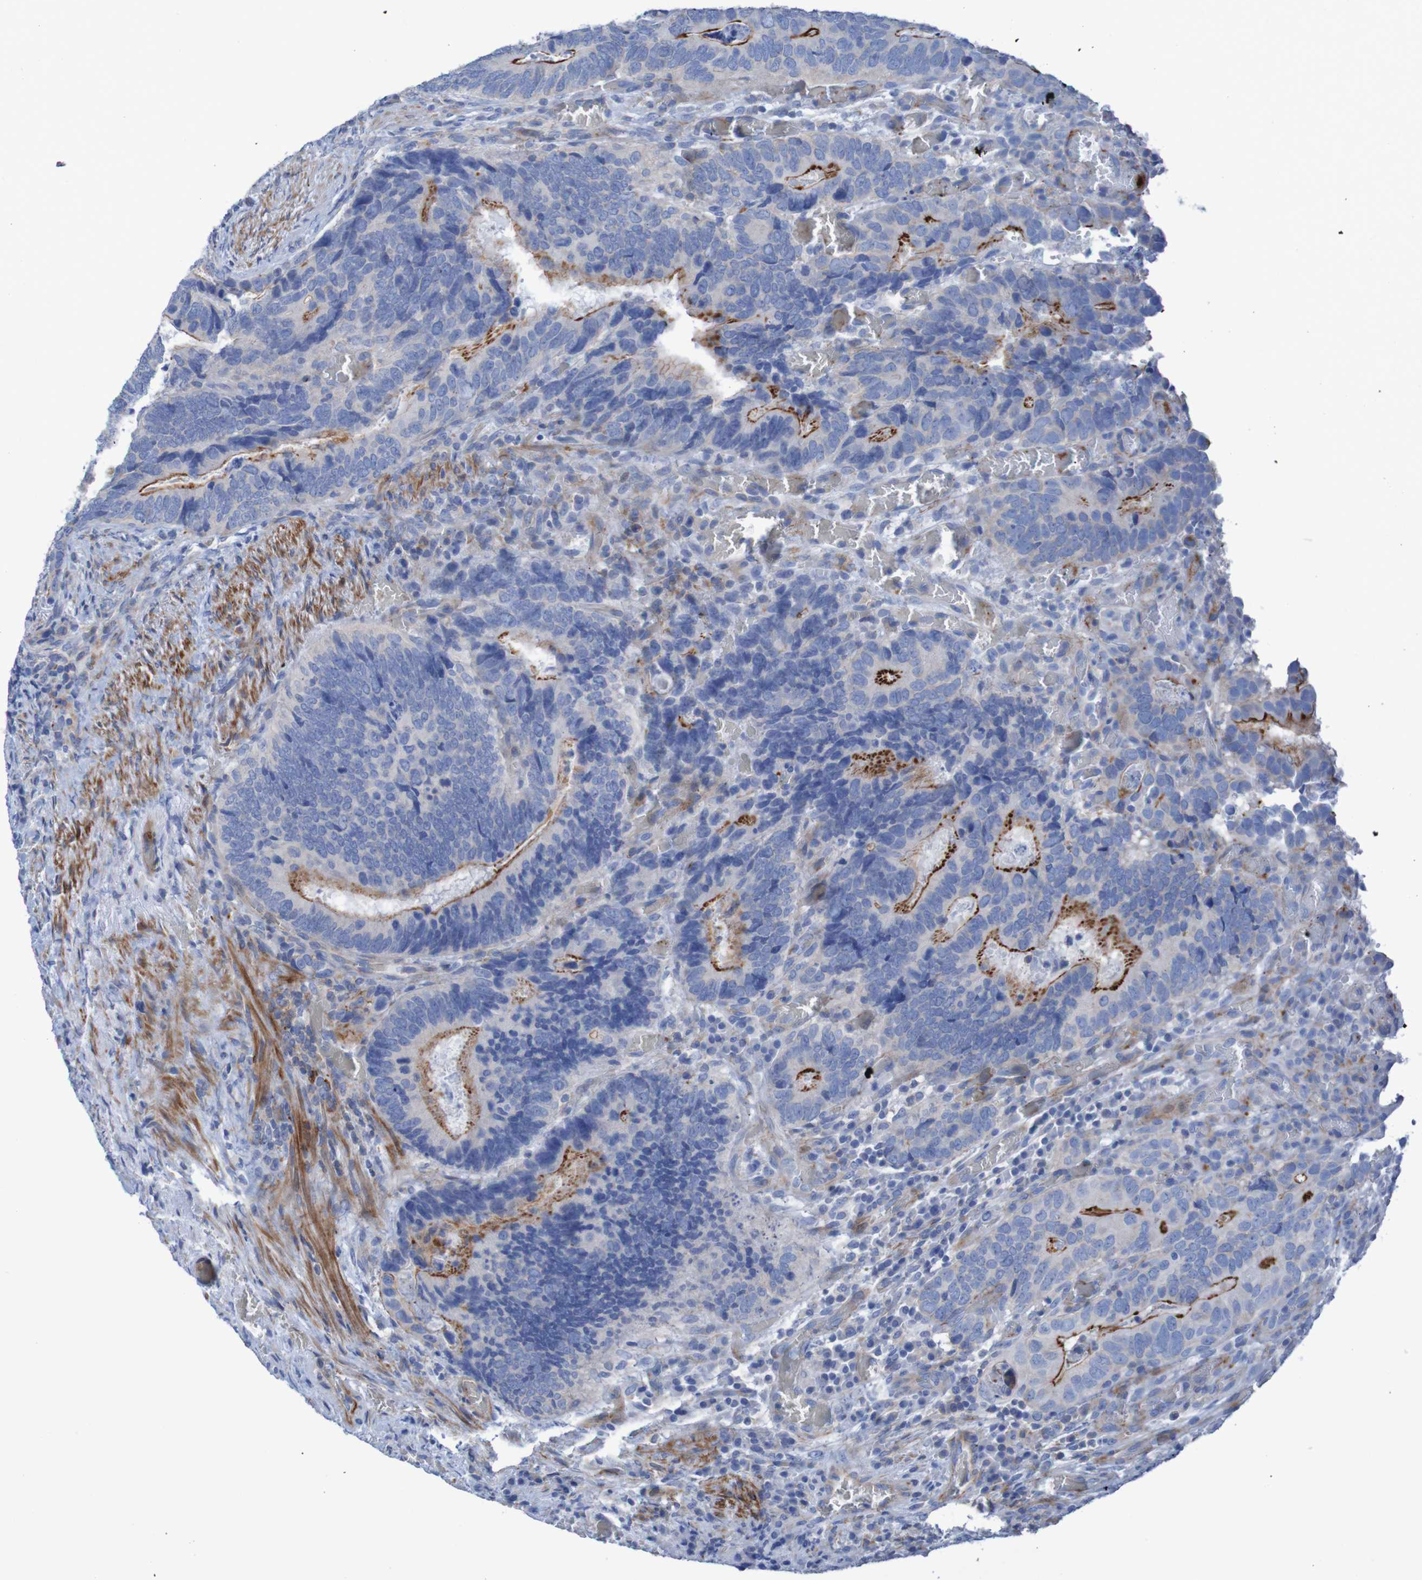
{"staining": {"intensity": "strong", "quantity": "25%-75%", "location": "cytoplasmic/membranous"}, "tissue": "colorectal cancer", "cell_type": "Tumor cells", "image_type": "cancer", "snomed": [{"axis": "morphology", "description": "Adenocarcinoma, NOS"}, {"axis": "topography", "description": "Colon"}], "caption": "Brown immunohistochemical staining in colorectal adenocarcinoma demonstrates strong cytoplasmic/membranous expression in approximately 25%-75% of tumor cells.", "gene": "RNF182", "patient": {"sex": "male", "age": 72}}